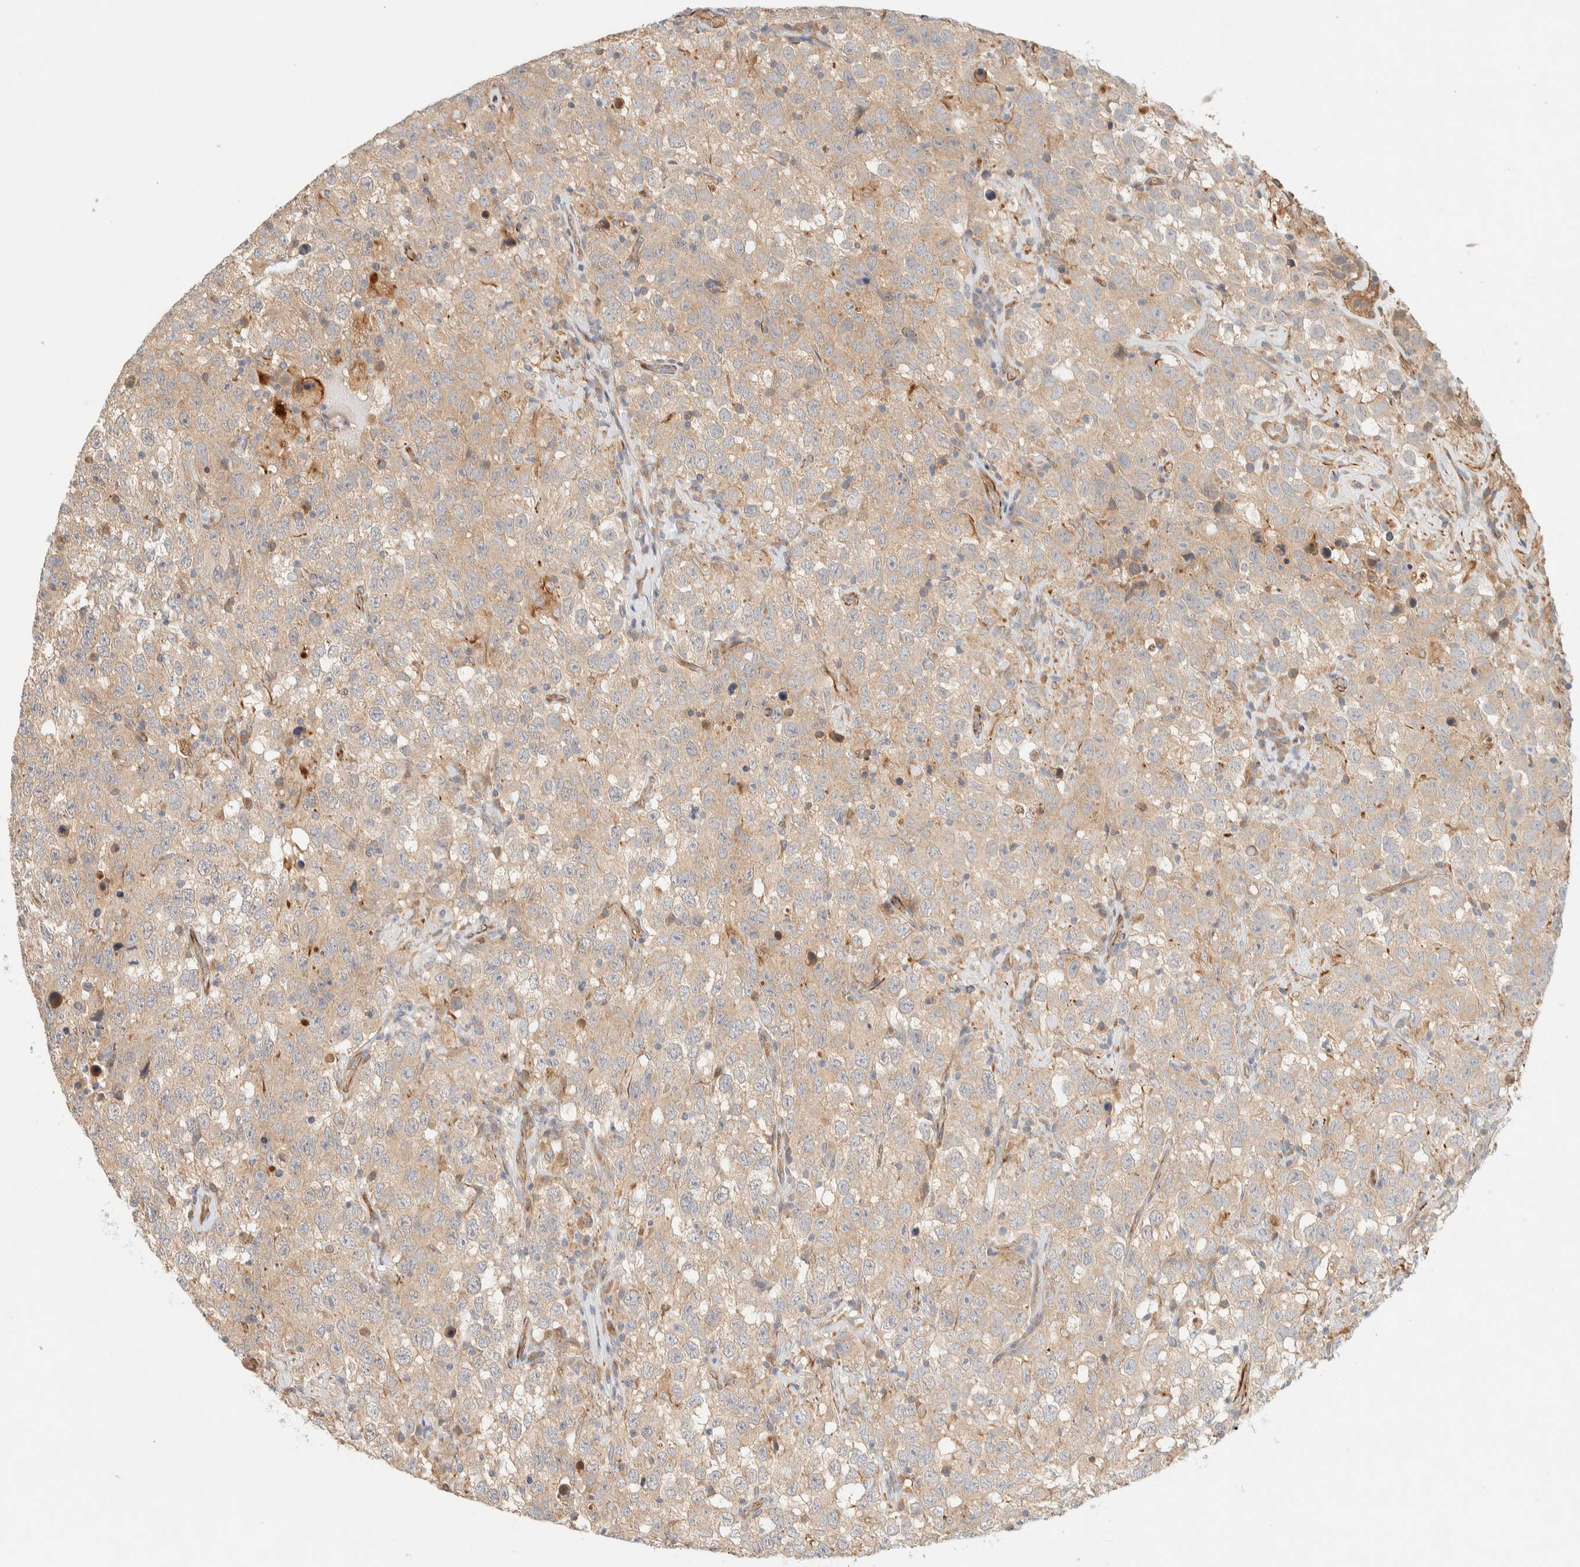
{"staining": {"intensity": "weak", "quantity": ">75%", "location": "cytoplasmic/membranous"}, "tissue": "testis cancer", "cell_type": "Tumor cells", "image_type": "cancer", "snomed": [{"axis": "morphology", "description": "Seminoma, NOS"}, {"axis": "topography", "description": "Testis"}], "caption": "Weak cytoplasmic/membranous expression for a protein is present in approximately >75% of tumor cells of testis cancer (seminoma) using immunohistochemistry.", "gene": "FAT1", "patient": {"sex": "male", "age": 41}}